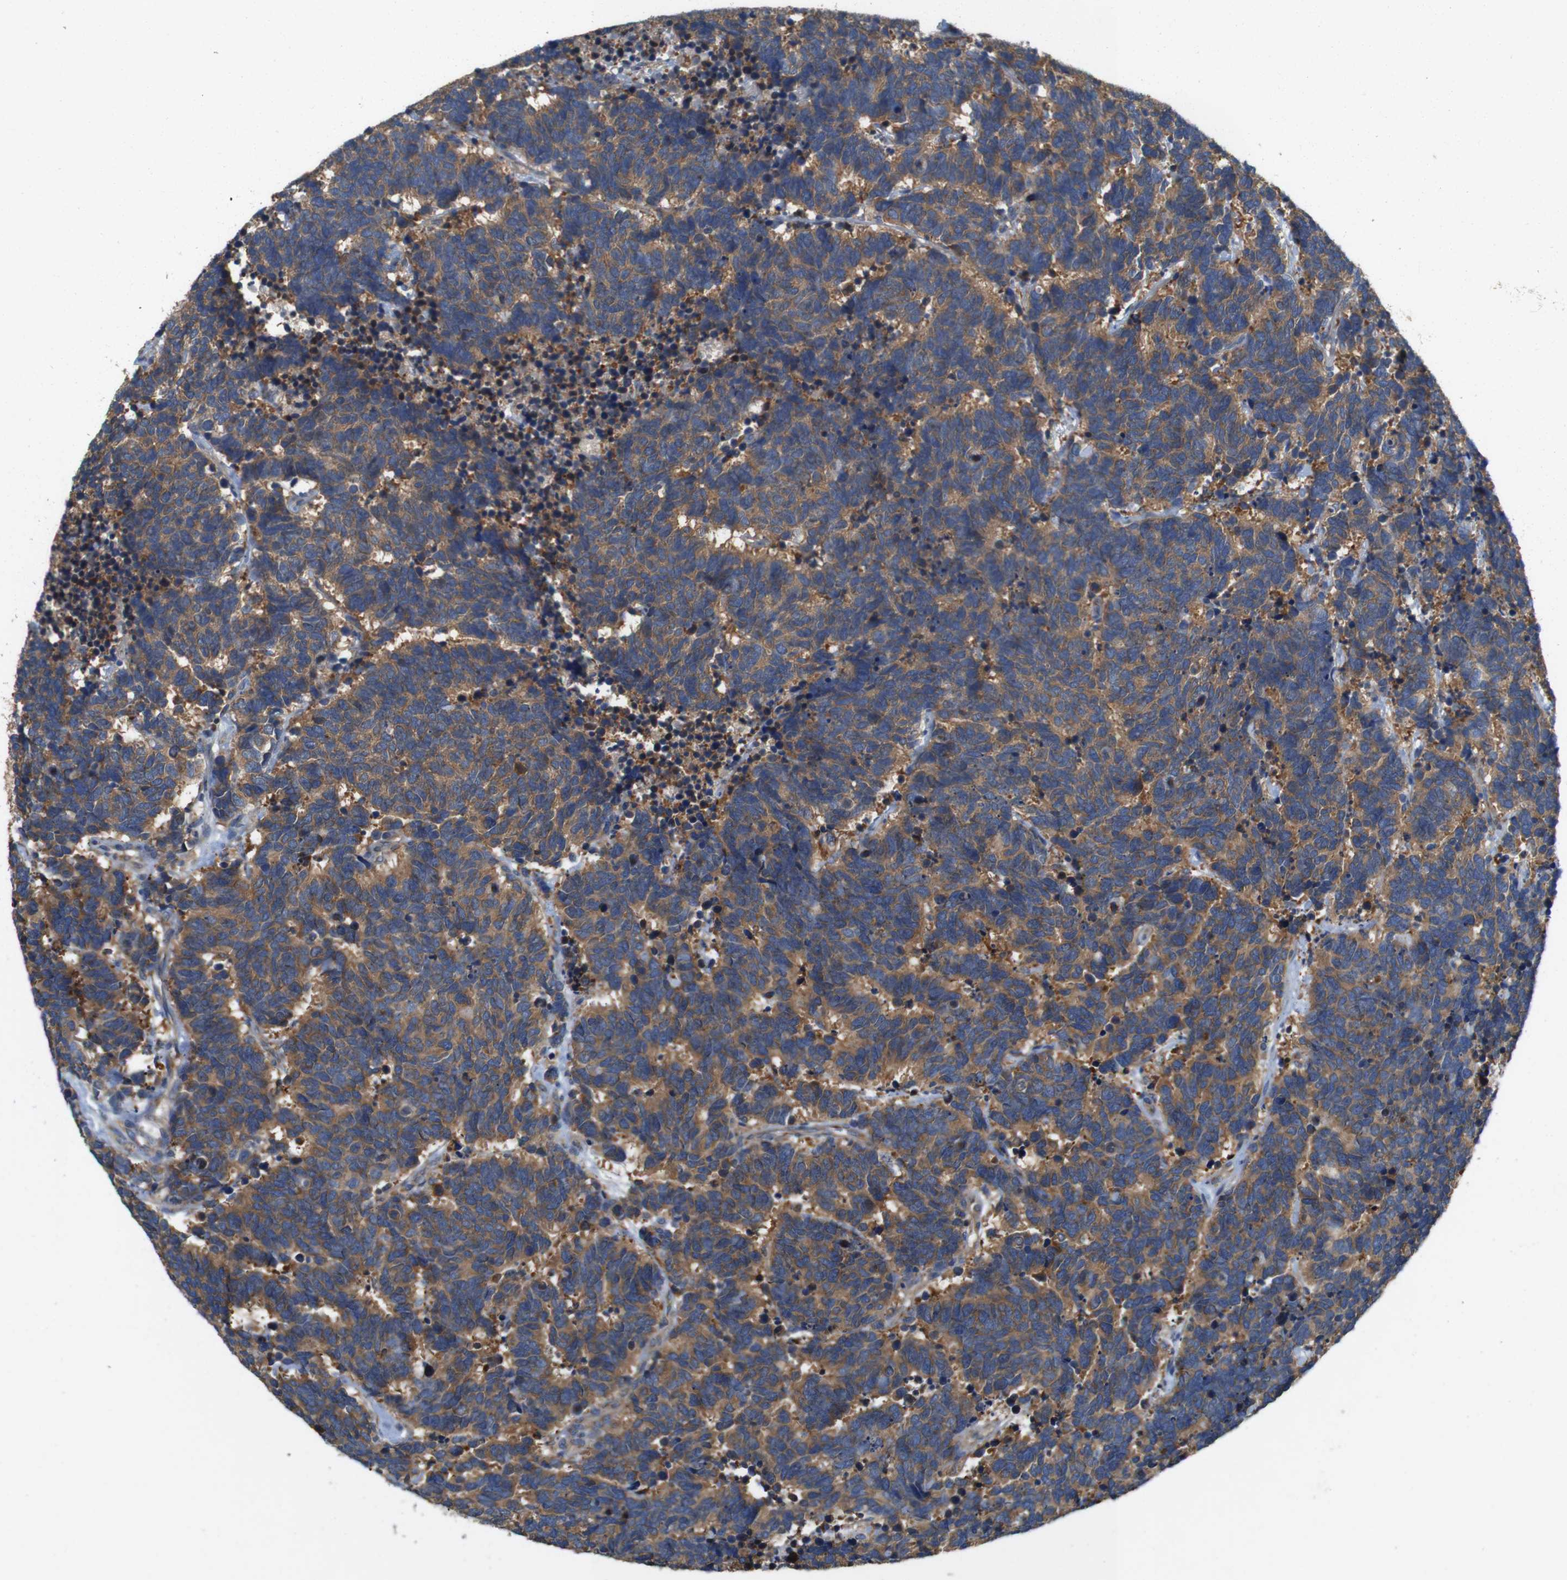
{"staining": {"intensity": "moderate", "quantity": ">75%", "location": "cytoplasmic/membranous"}, "tissue": "carcinoid", "cell_type": "Tumor cells", "image_type": "cancer", "snomed": [{"axis": "morphology", "description": "Carcinoma, NOS"}, {"axis": "morphology", "description": "Carcinoid, malignant, NOS"}, {"axis": "topography", "description": "Urinary bladder"}], "caption": "A histopathology image of human carcinoid stained for a protein exhibits moderate cytoplasmic/membranous brown staining in tumor cells.", "gene": "DCTN1", "patient": {"sex": "male", "age": 57}}